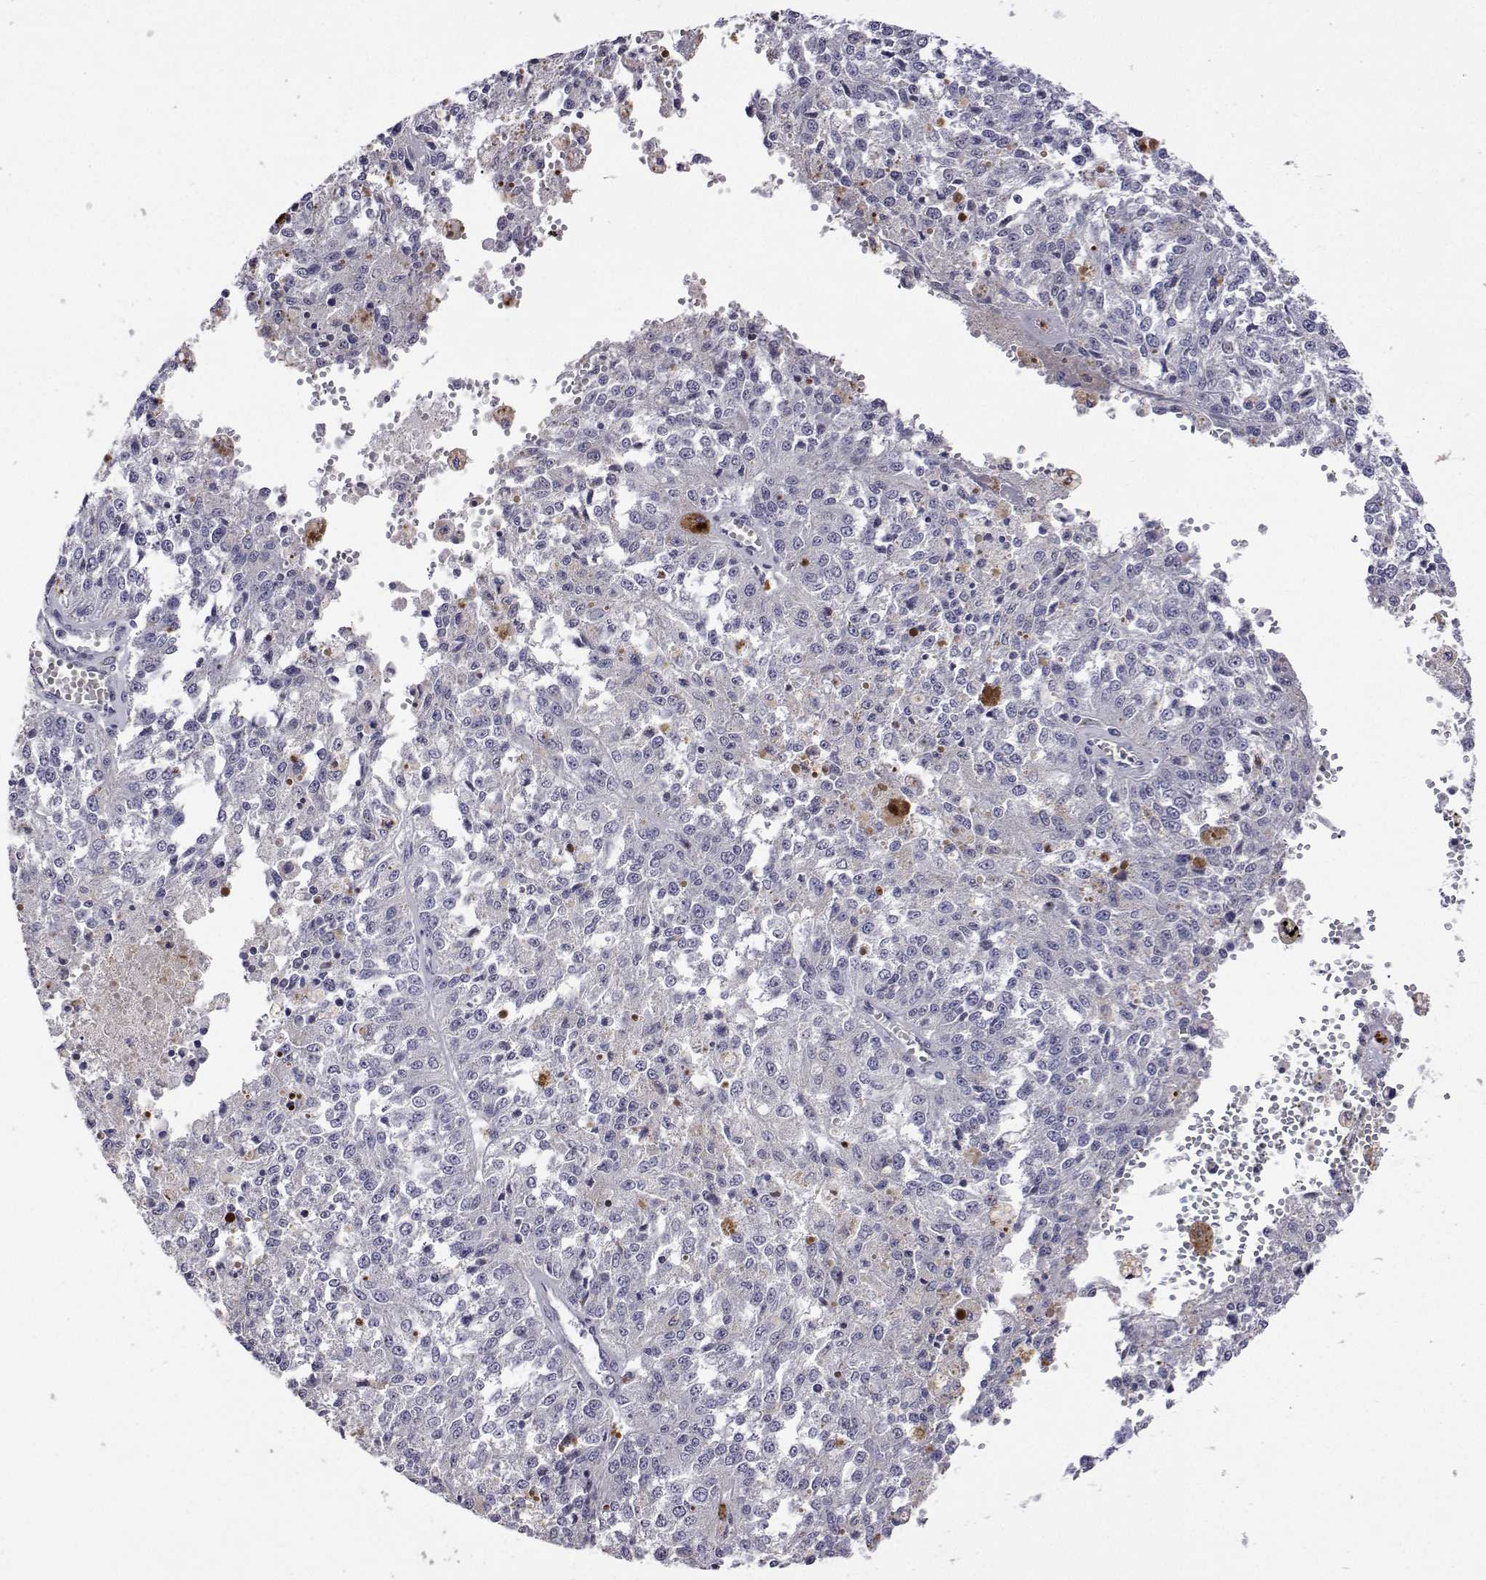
{"staining": {"intensity": "negative", "quantity": "none", "location": "none"}, "tissue": "melanoma", "cell_type": "Tumor cells", "image_type": "cancer", "snomed": [{"axis": "morphology", "description": "Malignant melanoma, Metastatic site"}, {"axis": "topography", "description": "Lymph node"}], "caption": "A high-resolution image shows IHC staining of melanoma, which exhibits no significant positivity in tumor cells. The staining is performed using DAB (3,3'-diaminobenzidine) brown chromogen with nuclei counter-stained in using hematoxylin.", "gene": "HNRNPA0", "patient": {"sex": "female", "age": 64}}